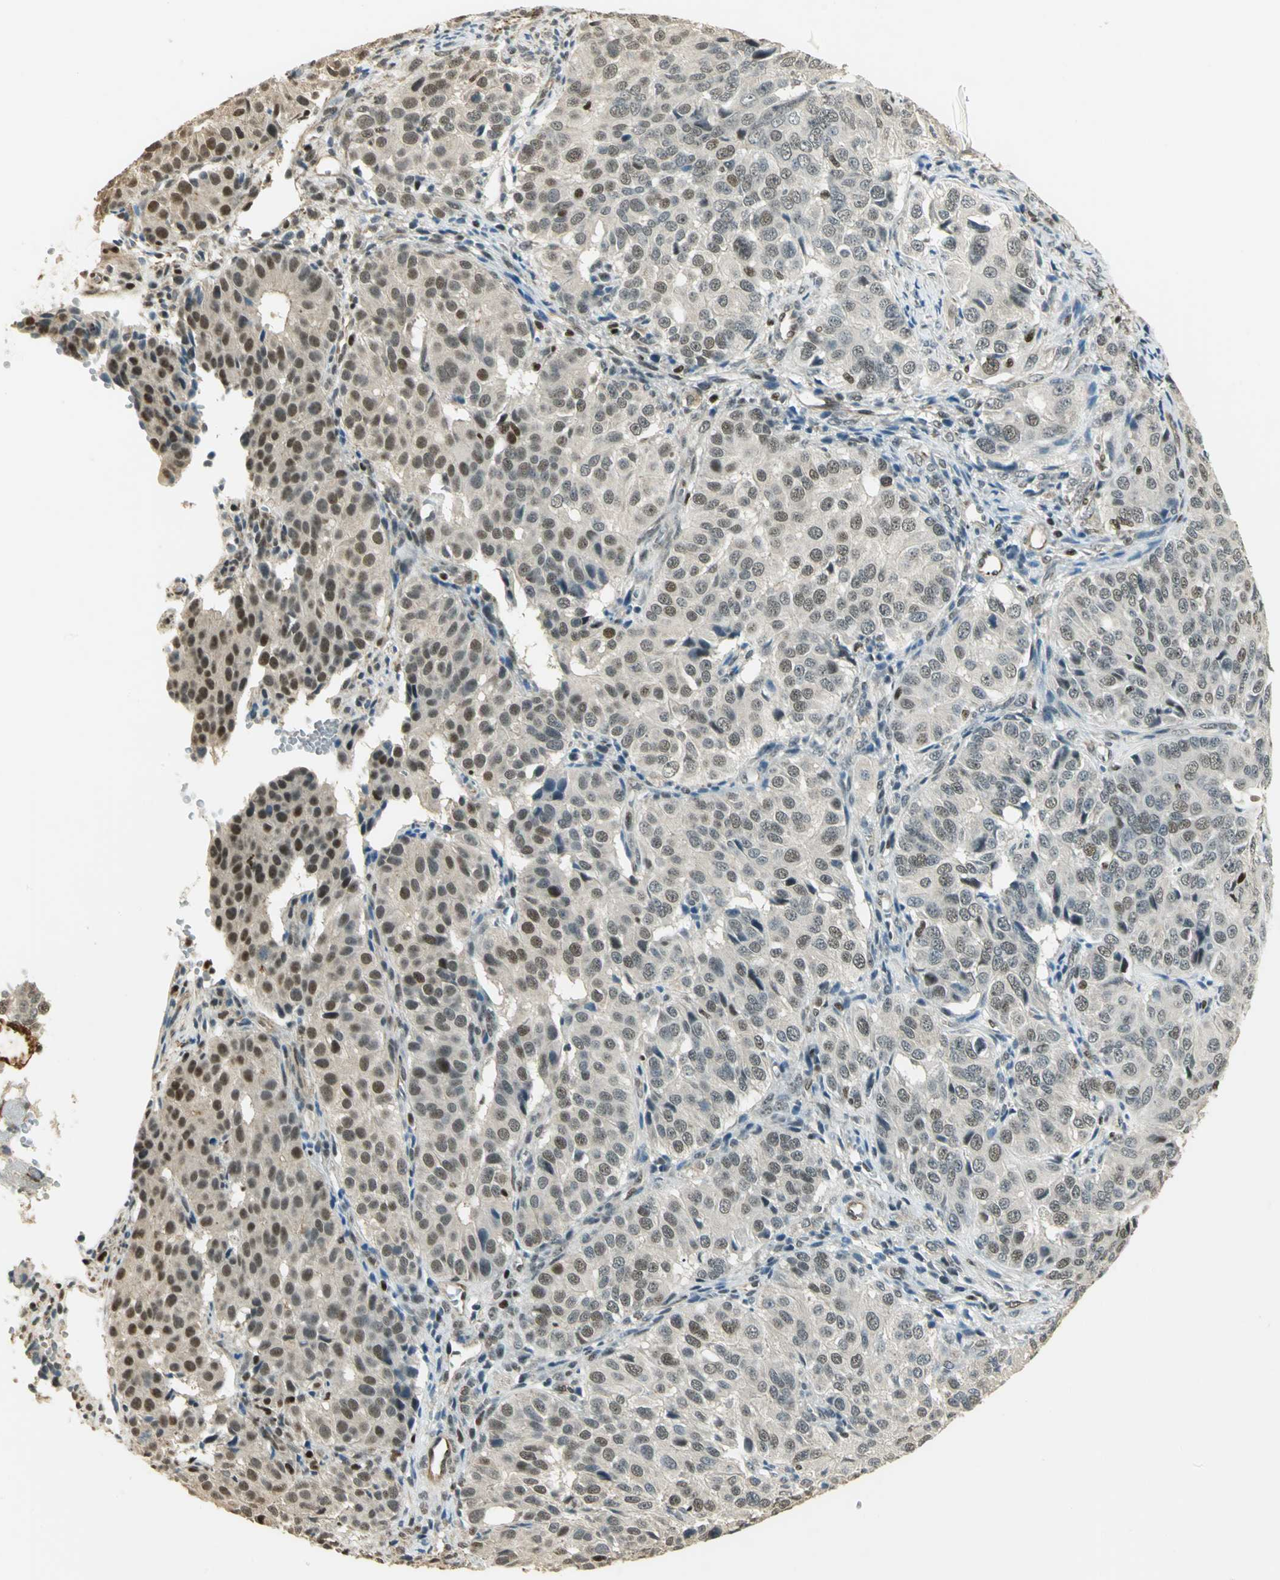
{"staining": {"intensity": "moderate", "quantity": "<25%", "location": "nuclear"}, "tissue": "ovarian cancer", "cell_type": "Tumor cells", "image_type": "cancer", "snomed": [{"axis": "morphology", "description": "Carcinoma, endometroid"}, {"axis": "topography", "description": "Ovary"}], "caption": "Human endometroid carcinoma (ovarian) stained with a protein marker exhibits moderate staining in tumor cells.", "gene": "ELF1", "patient": {"sex": "female", "age": 51}}